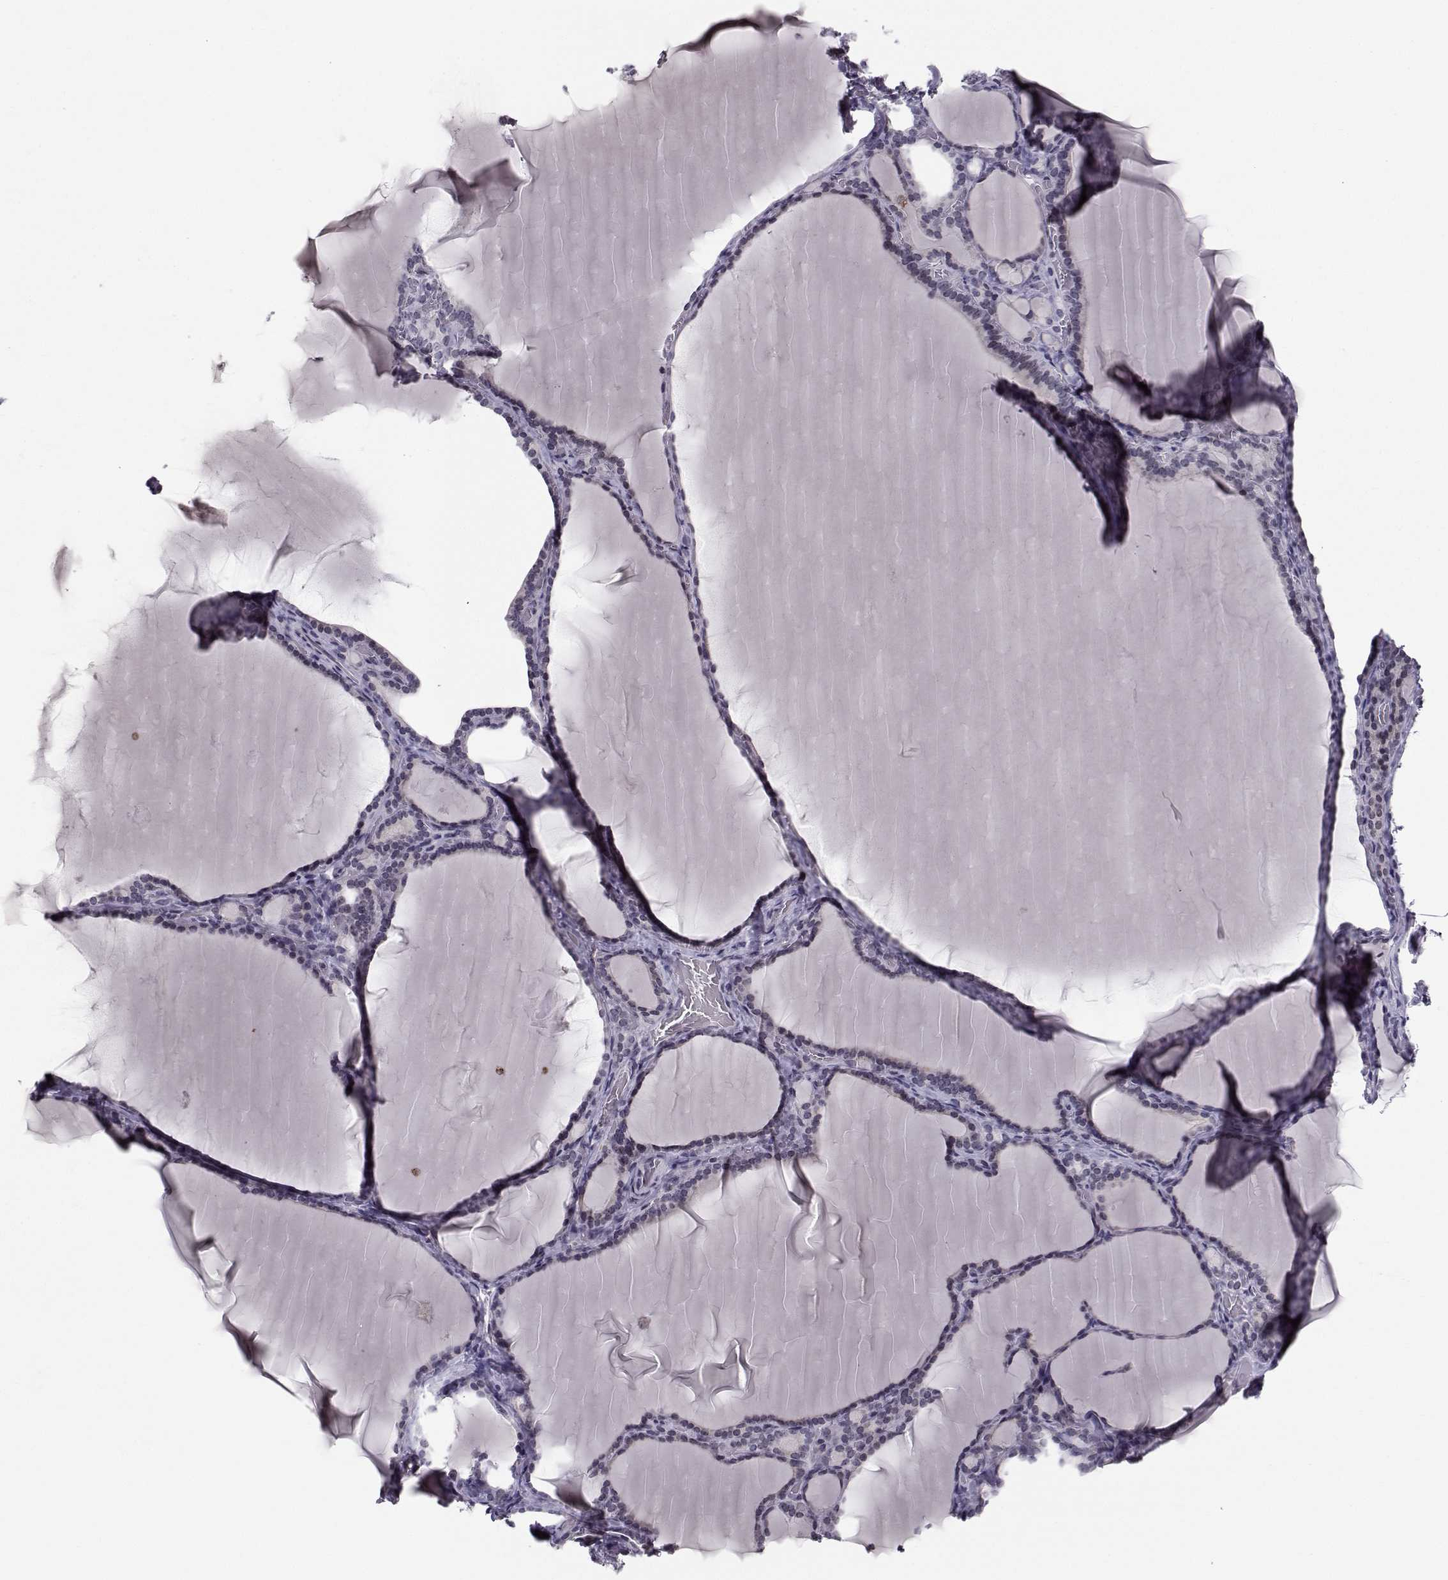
{"staining": {"intensity": "negative", "quantity": "none", "location": "none"}, "tissue": "thyroid gland", "cell_type": "Glandular cells", "image_type": "normal", "snomed": [{"axis": "morphology", "description": "Normal tissue, NOS"}, {"axis": "morphology", "description": "Hyperplasia, NOS"}, {"axis": "topography", "description": "Thyroid gland"}], "caption": "Human thyroid gland stained for a protein using immunohistochemistry (IHC) exhibits no staining in glandular cells.", "gene": "MARCHF4", "patient": {"sex": "female", "age": 27}}